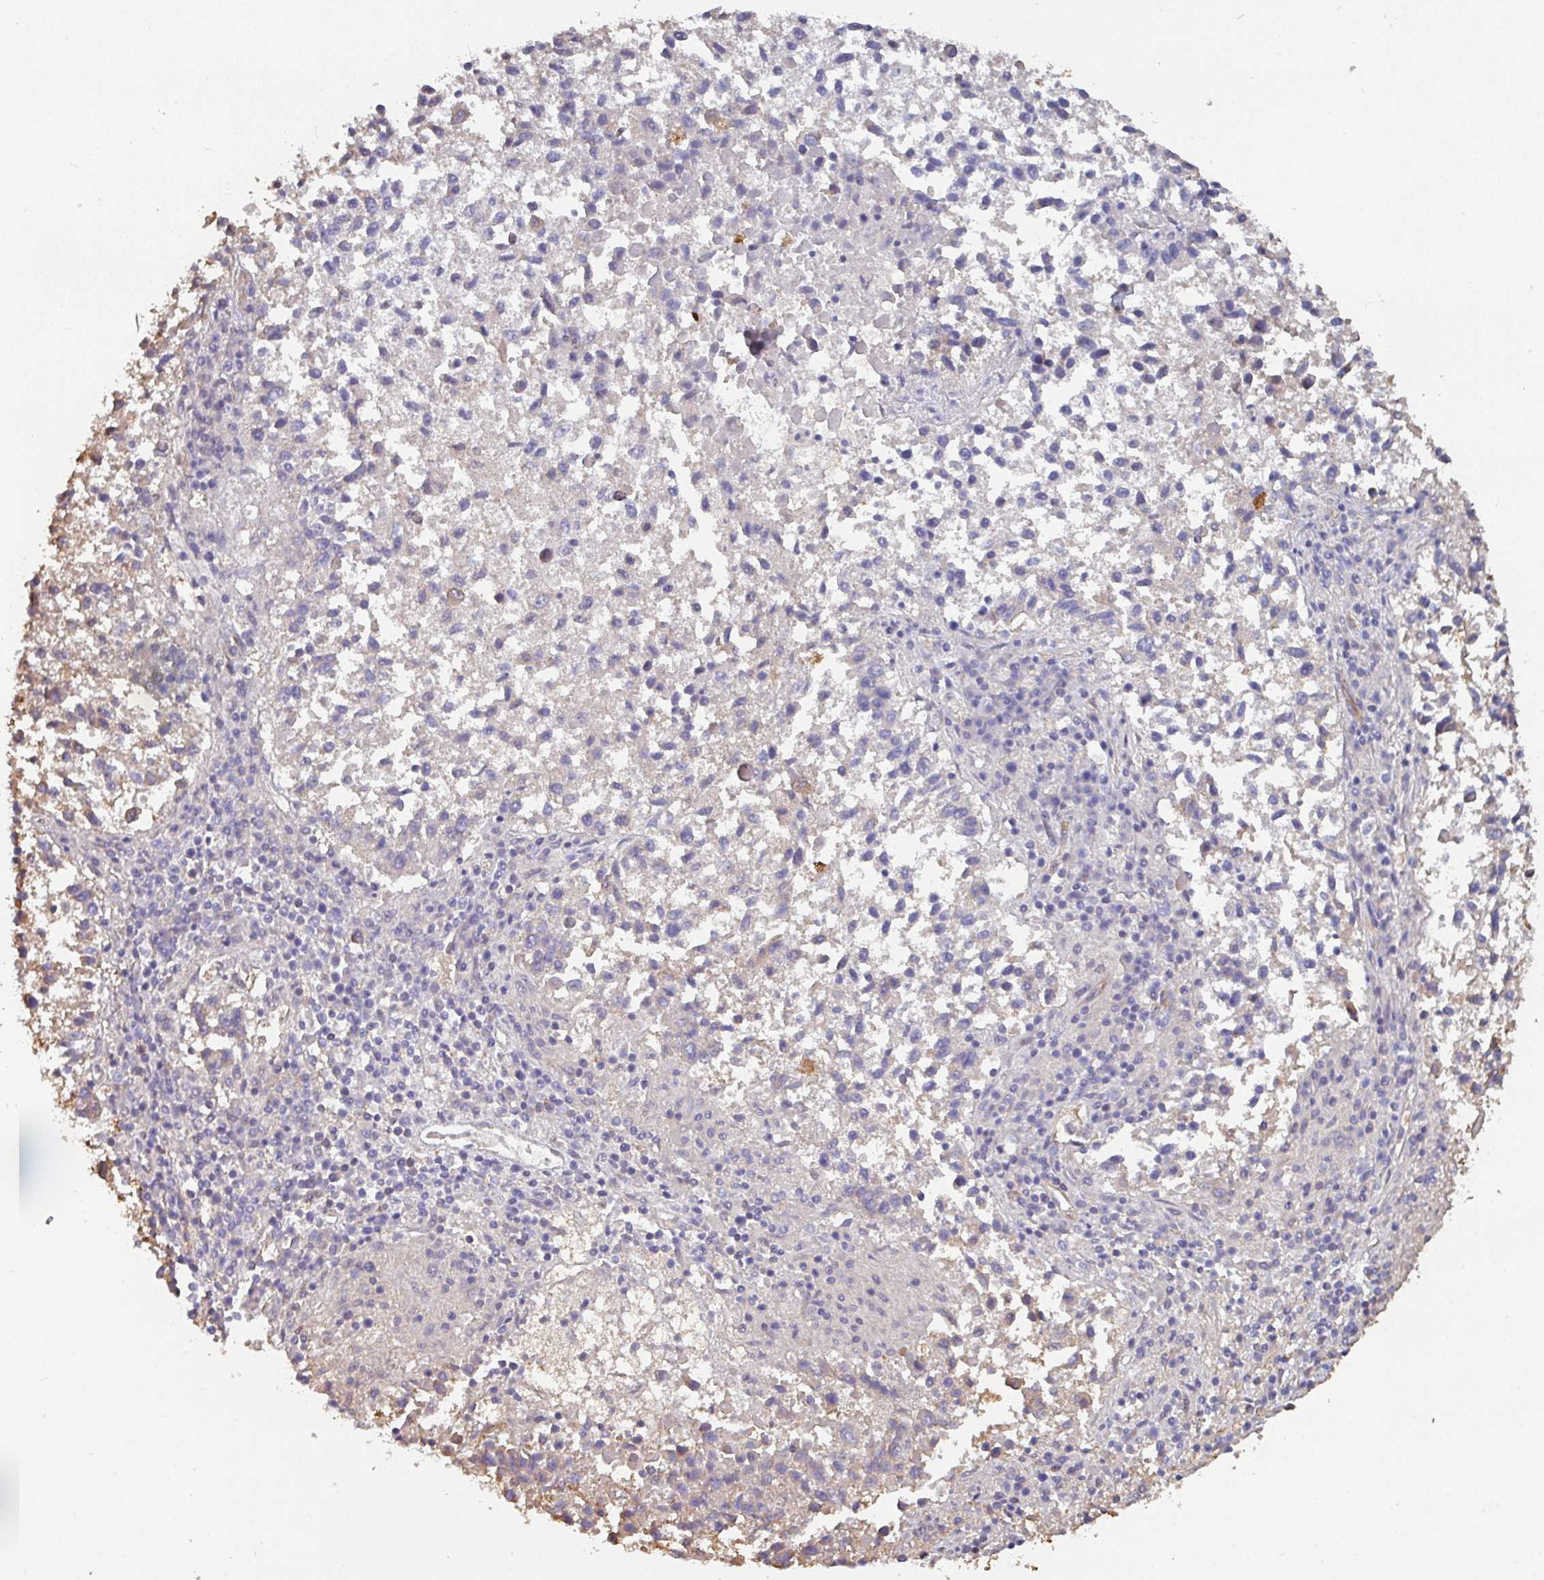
{"staining": {"intensity": "negative", "quantity": "none", "location": "none"}, "tissue": "lung cancer", "cell_type": "Tumor cells", "image_type": "cancer", "snomed": [{"axis": "morphology", "description": "Squamous cell carcinoma, NOS"}, {"axis": "topography", "description": "Lung"}], "caption": "Histopathology image shows no protein expression in tumor cells of lung cancer tissue.", "gene": "BEND5", "patient": {"sex": "male", "age": 73}}